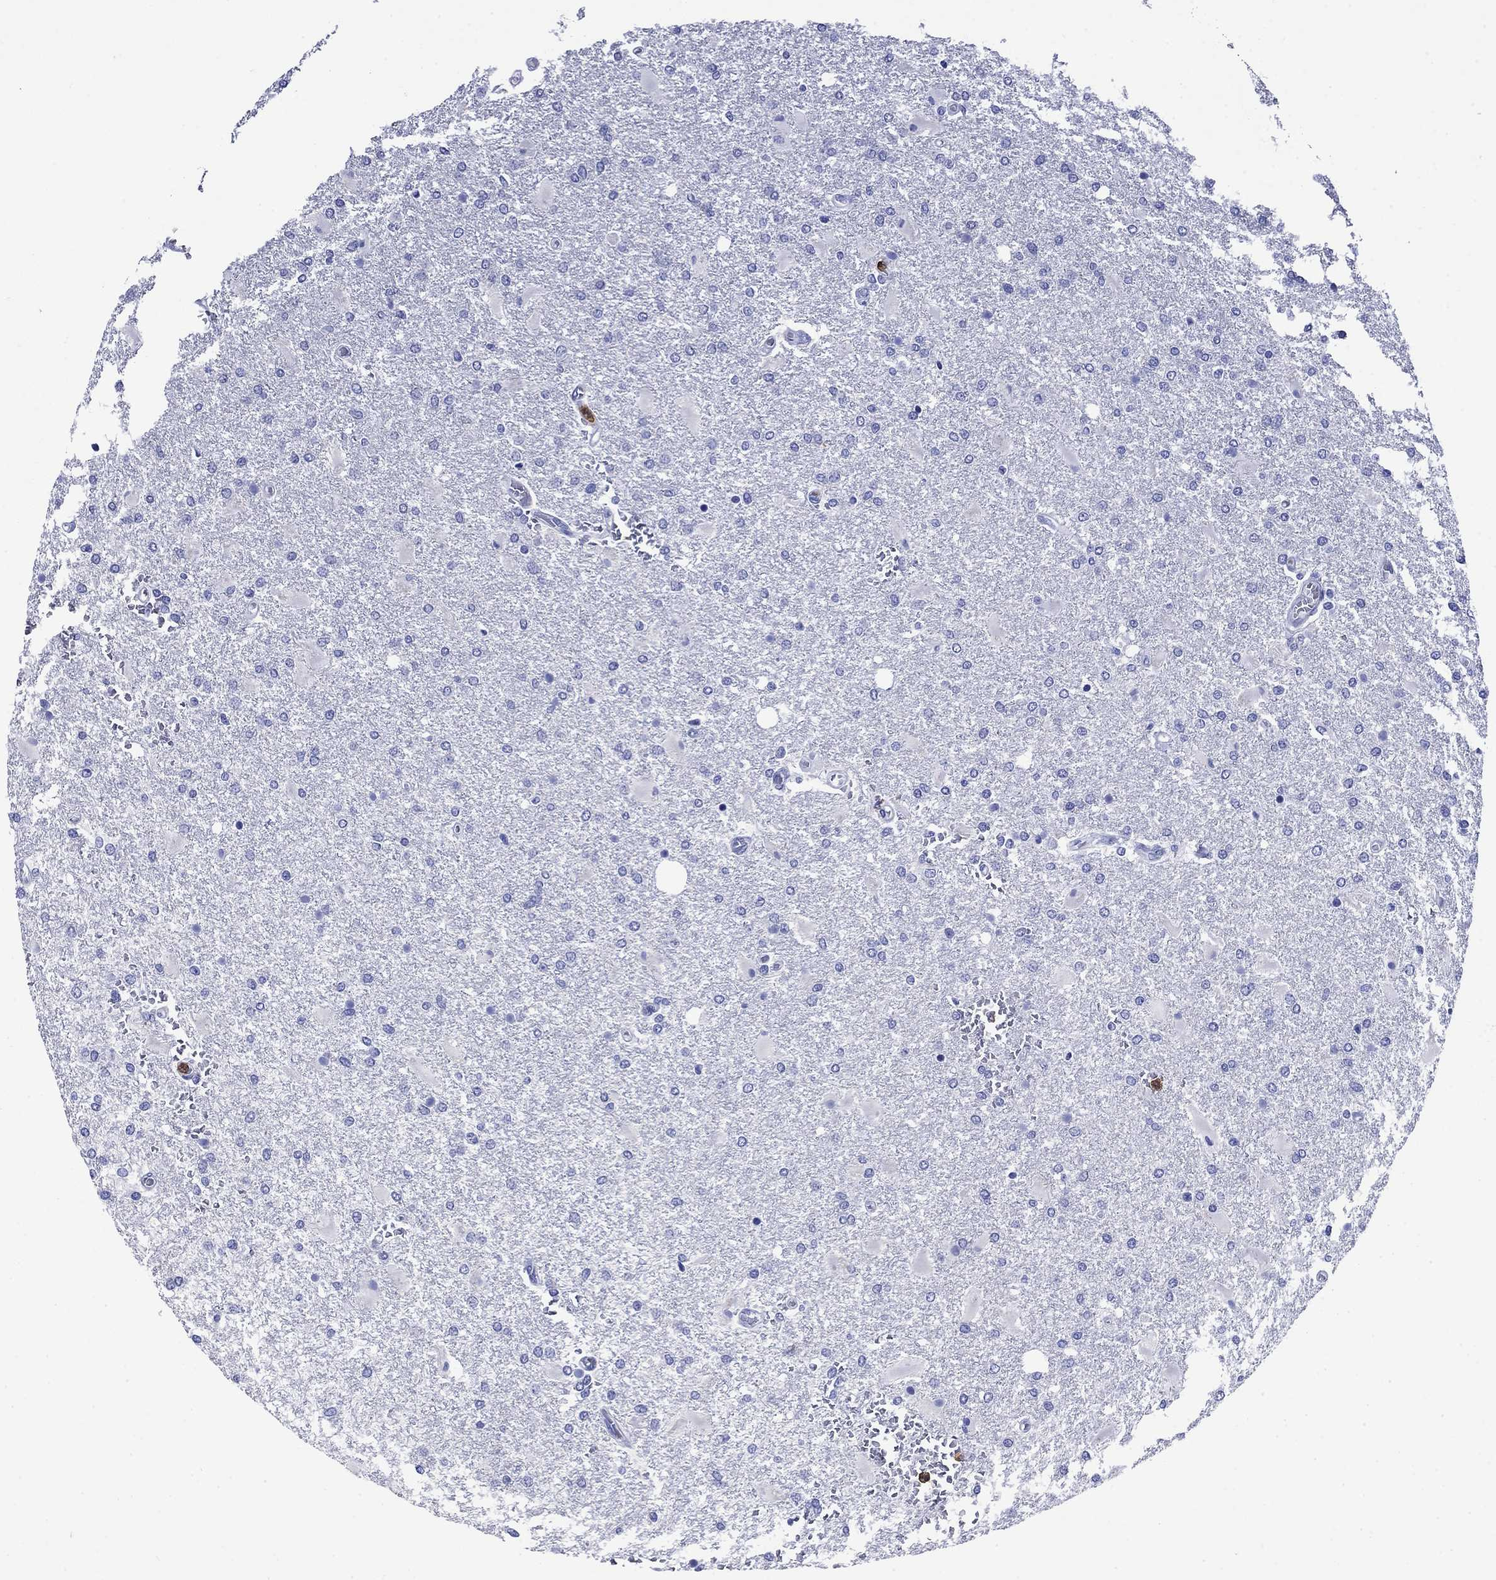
{"staining": {"intensity": "negative", "quantity": "none", "location": "none"}, "tissue": "glioma", "cell_type": "Tumor cells", "image_type": "cancer", "snomed": [{"axis": "morphology", "description": "Glioma, malignant, High grade"}, {"axis": "topography", "description": "Cerebral cortex"}], "caption": "Protein analysis of glioma reveals no significant positivity in tumor cells.", "gene": "TFR2", "patient": {"sex": "male", "age": 79}}